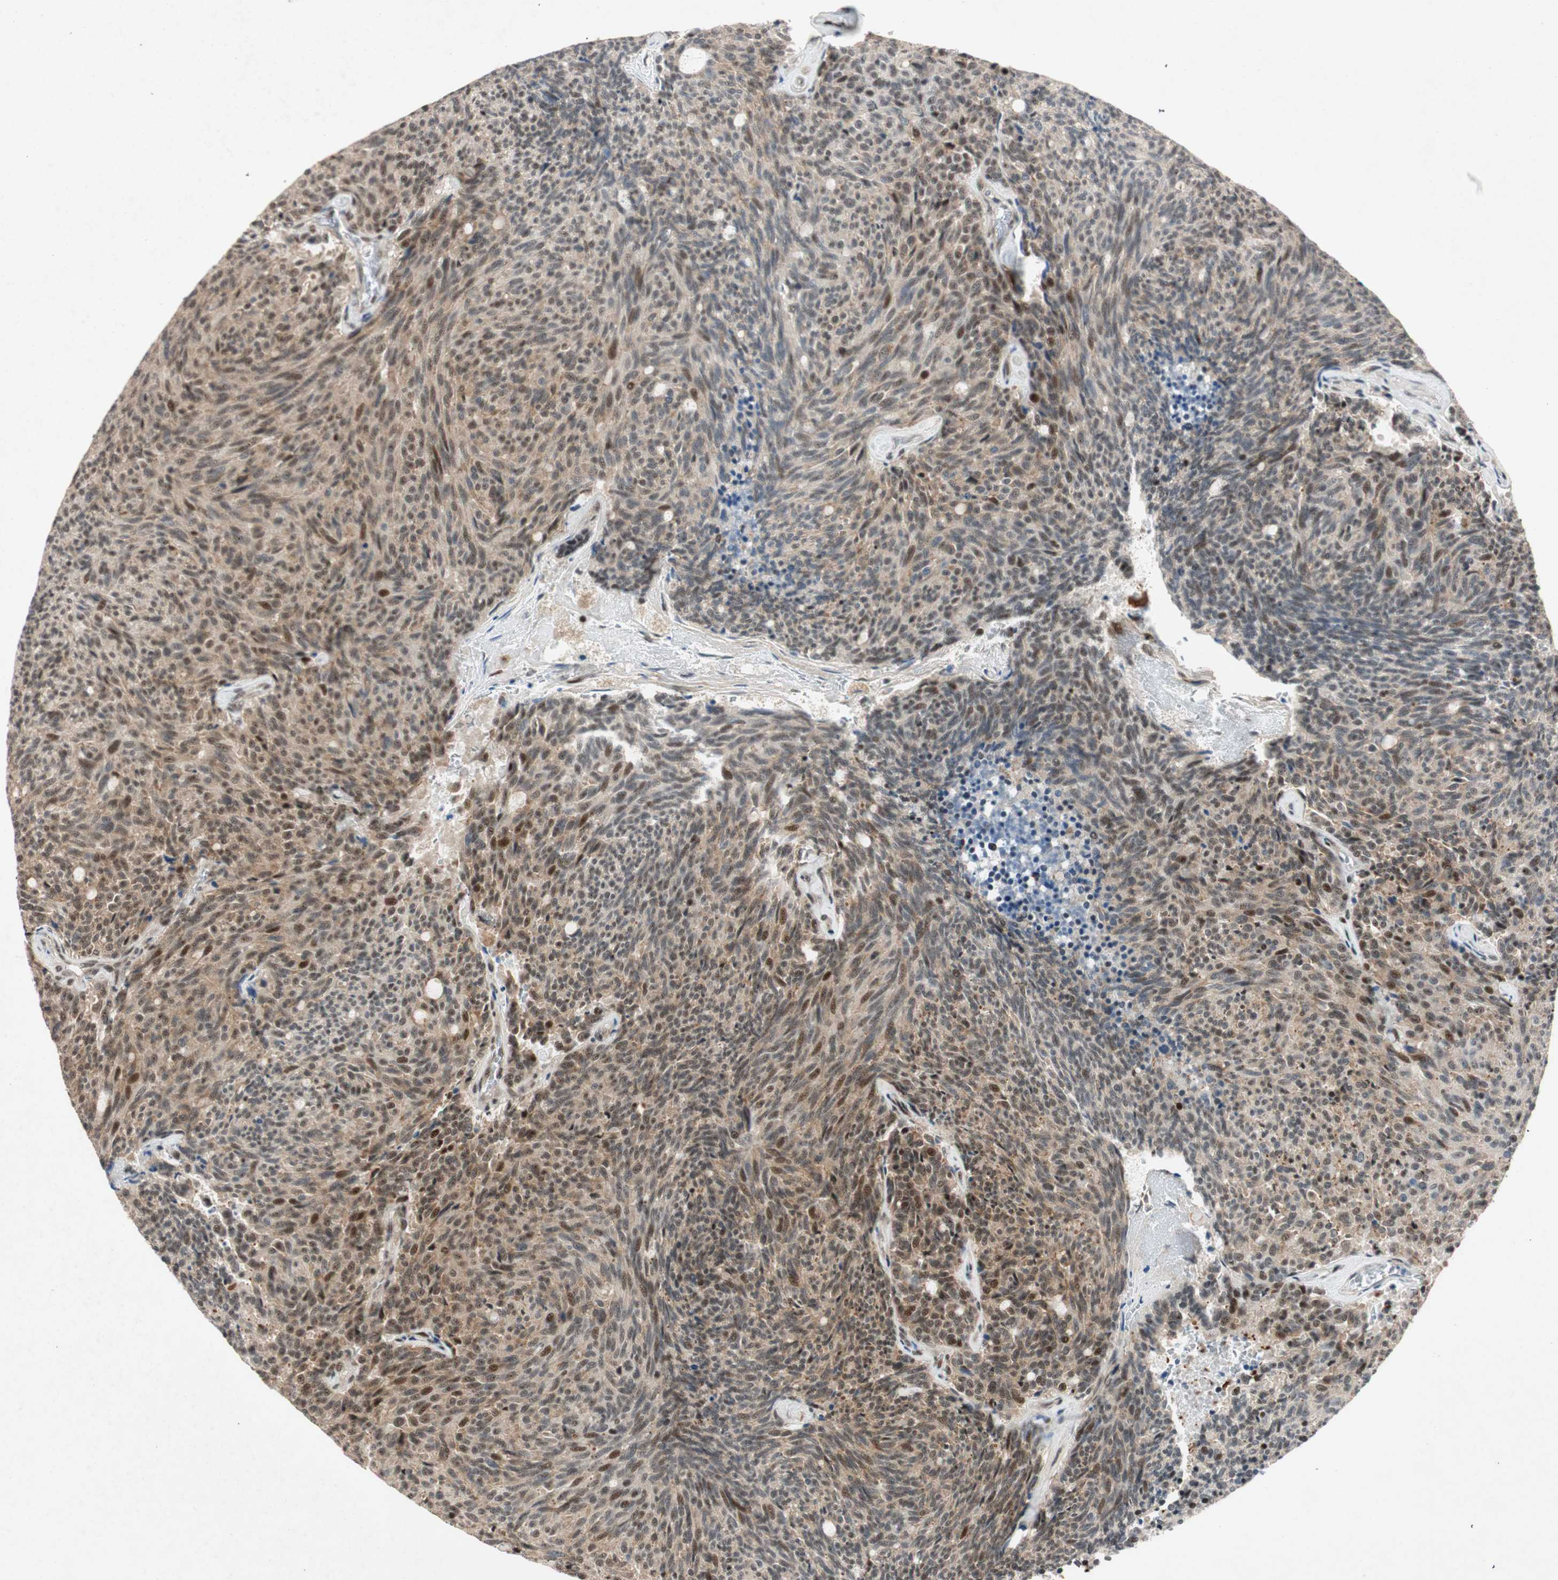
{"staining": {"intensity": "strong", "quantity": ">75%", "location": "nuclear"}, "tissue": "carcinoid", "cell_type": "Tumor cells", "image_type": "cancer", "snomed": [{"axis": "morphology", "description": "Carcinoid, malignant, NOS"}, {"axis": "topography", "description": "Pancreas"}], "caption": "Protein expression analysis of human carcinoid reveals strong nuclear staining in about >75% of tumor cells.", "gene": "NCBP3", "patient": {"sex": "female", "age": 54}}